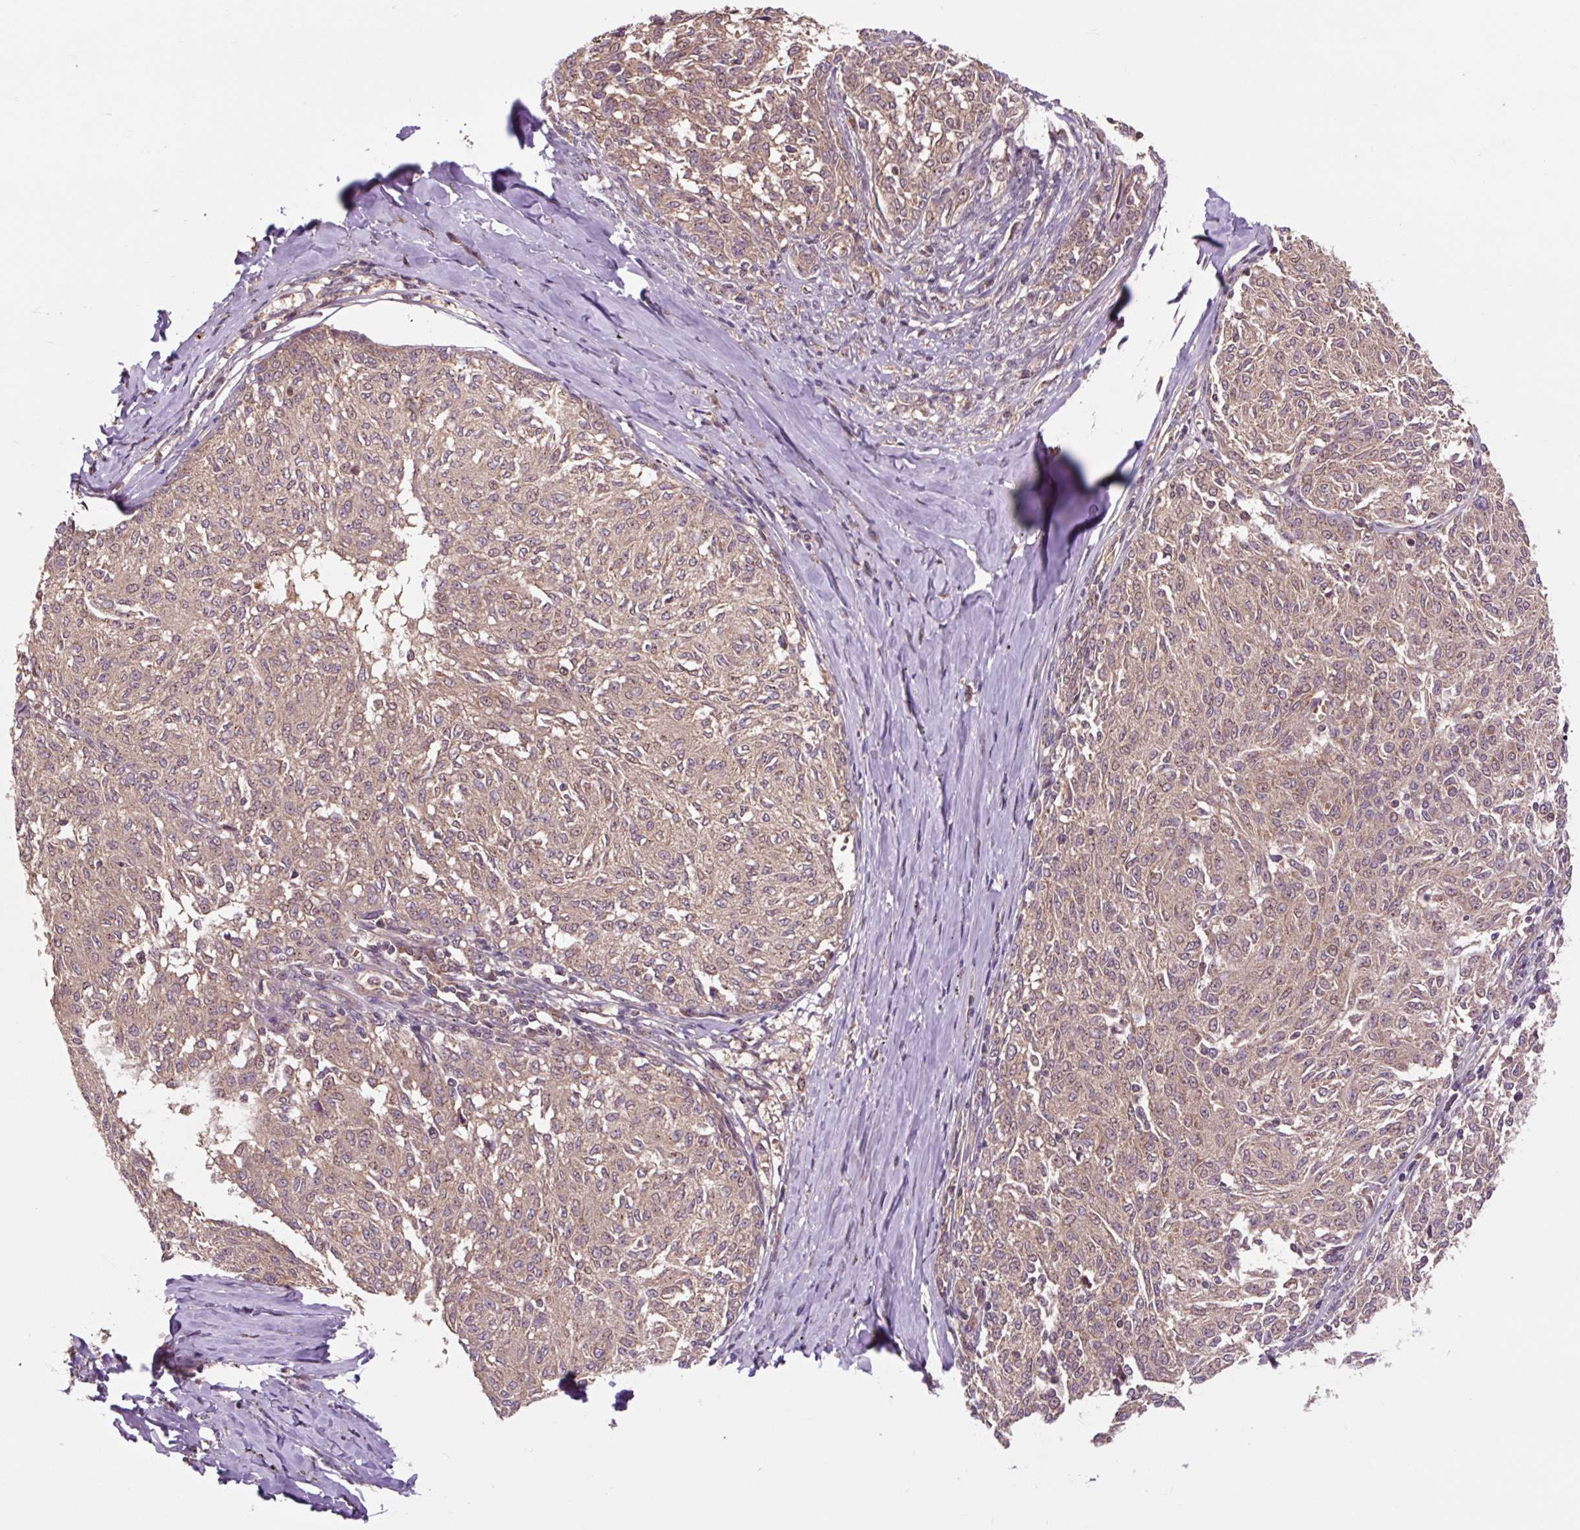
{"staining": {"intensity": "weak", "quantity": "25%-75%", "location": "cytoplasmic/membranous"}, "tissue": "melanoma", "cell_type": "Tumor cells", "image_type": "cancer", "snomed": [{"axis": "morphology", "description": "Malignant melanoma, NOS"}, {"axis": "topography", "description": "Skin"}], "caption": "Immunohistochemistry (IHC) staining of malignant melanoma, which exhibits low levels of weak cytoplasmic/membranous expression in about 25%-75% of tumor cells indicating weak cytoplasmic/membranous protein expression. The staining was performed using DAB (3,3'-diaminobenzidine) (brown) for protein detection and nuclei were counterstained in hematoxylin (blue).", "gene": "MMS19", "patient": {"sex": "female", "age": 72}}